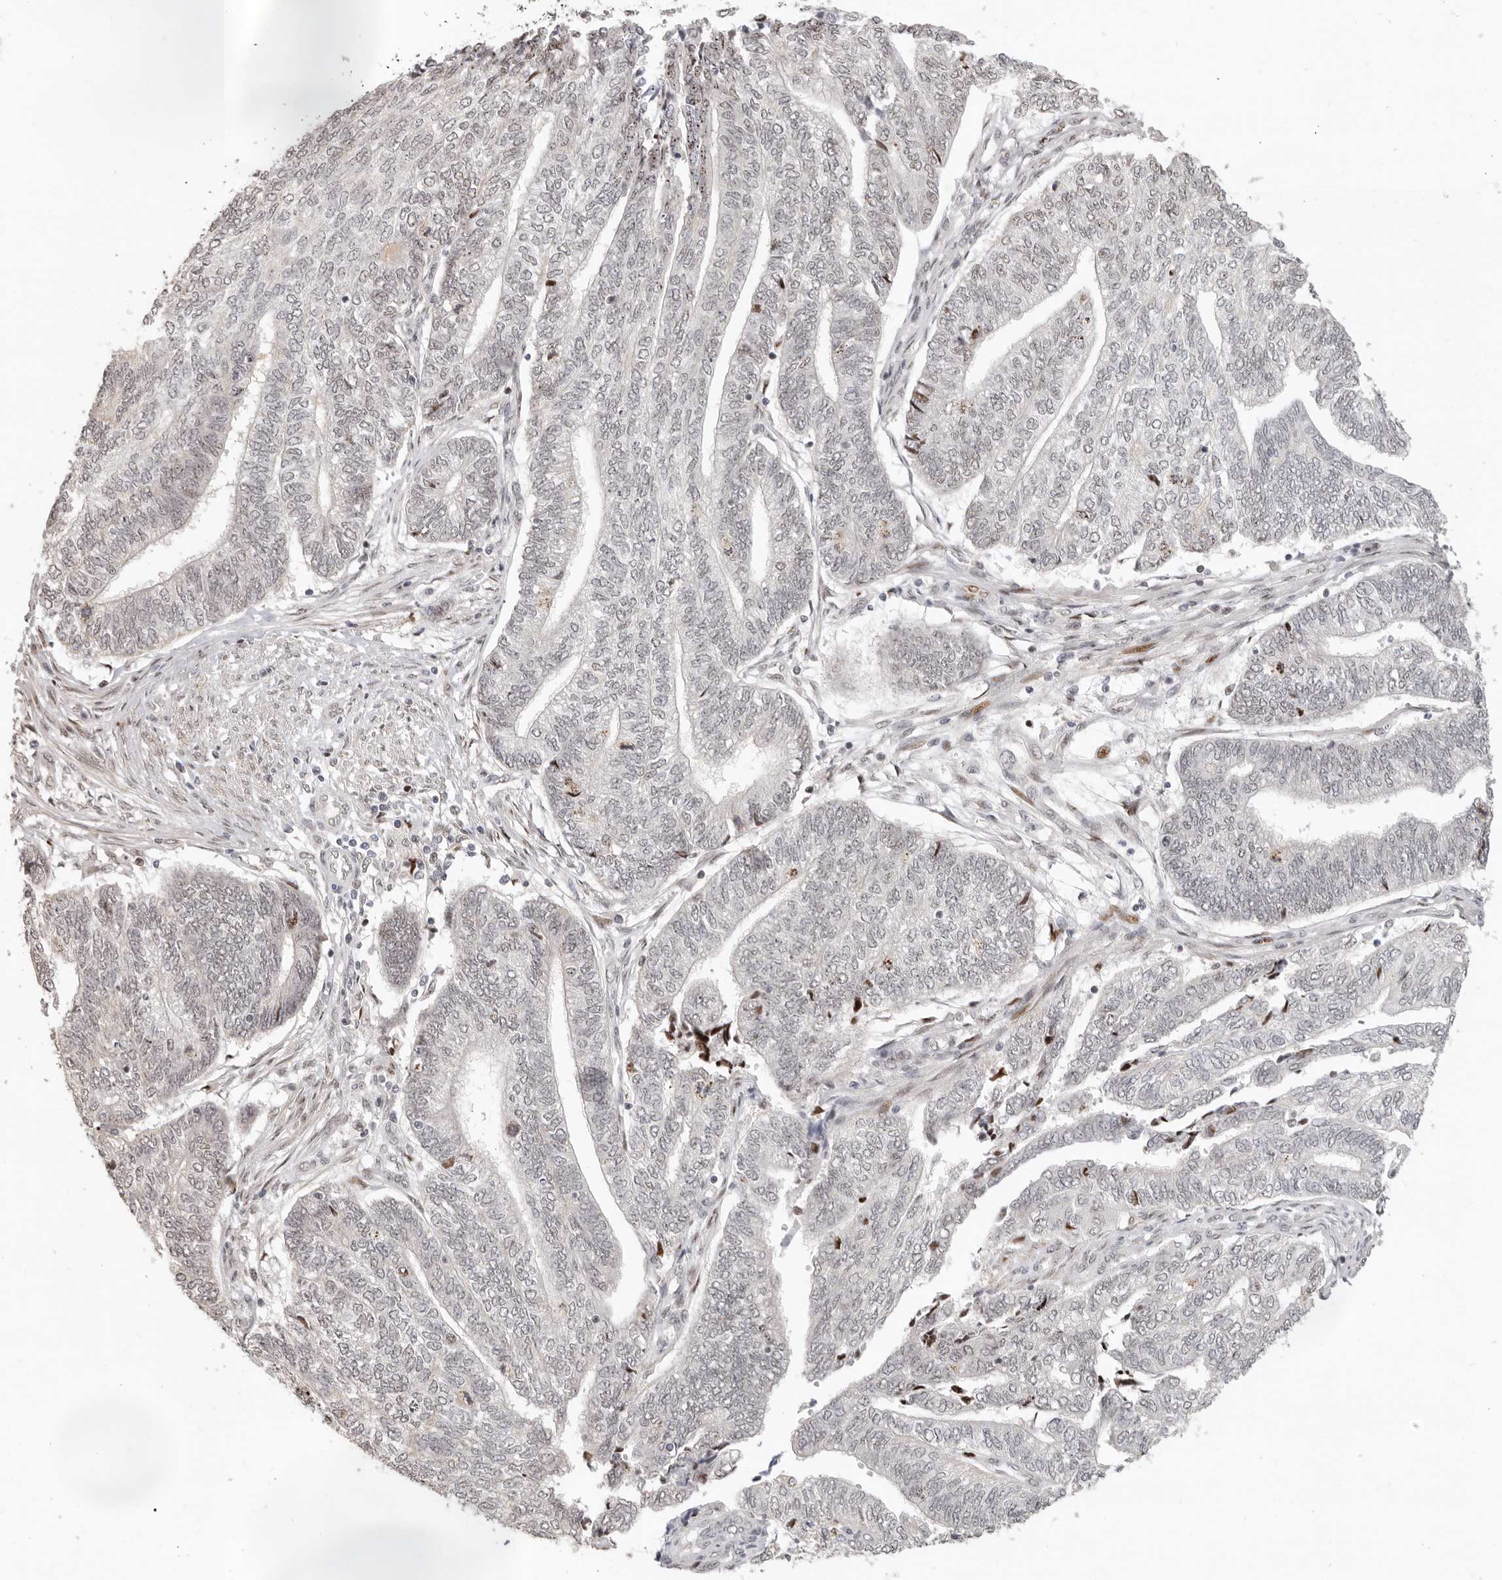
{"staining": {"intensity": "negative", "quantity": "none", "location": "none"}, "tissue": "endometrial cancer", "cell_type": "Tumor cells", "image_type": "cancer", "snomed": [{"axis": "morphology", "description": "Adenocarcinoma, NOS"}, {"axis": "topography", "description": "Uterus"}, {"axis": "topography", "description": "Endometrium"}], "caption": "DAB immunohistochemical staining of human endometrial cancer shows no significant staining in tumor cells.", "gene": "GPBP1L1", "patient": {"sex": "female", "age": 70}}